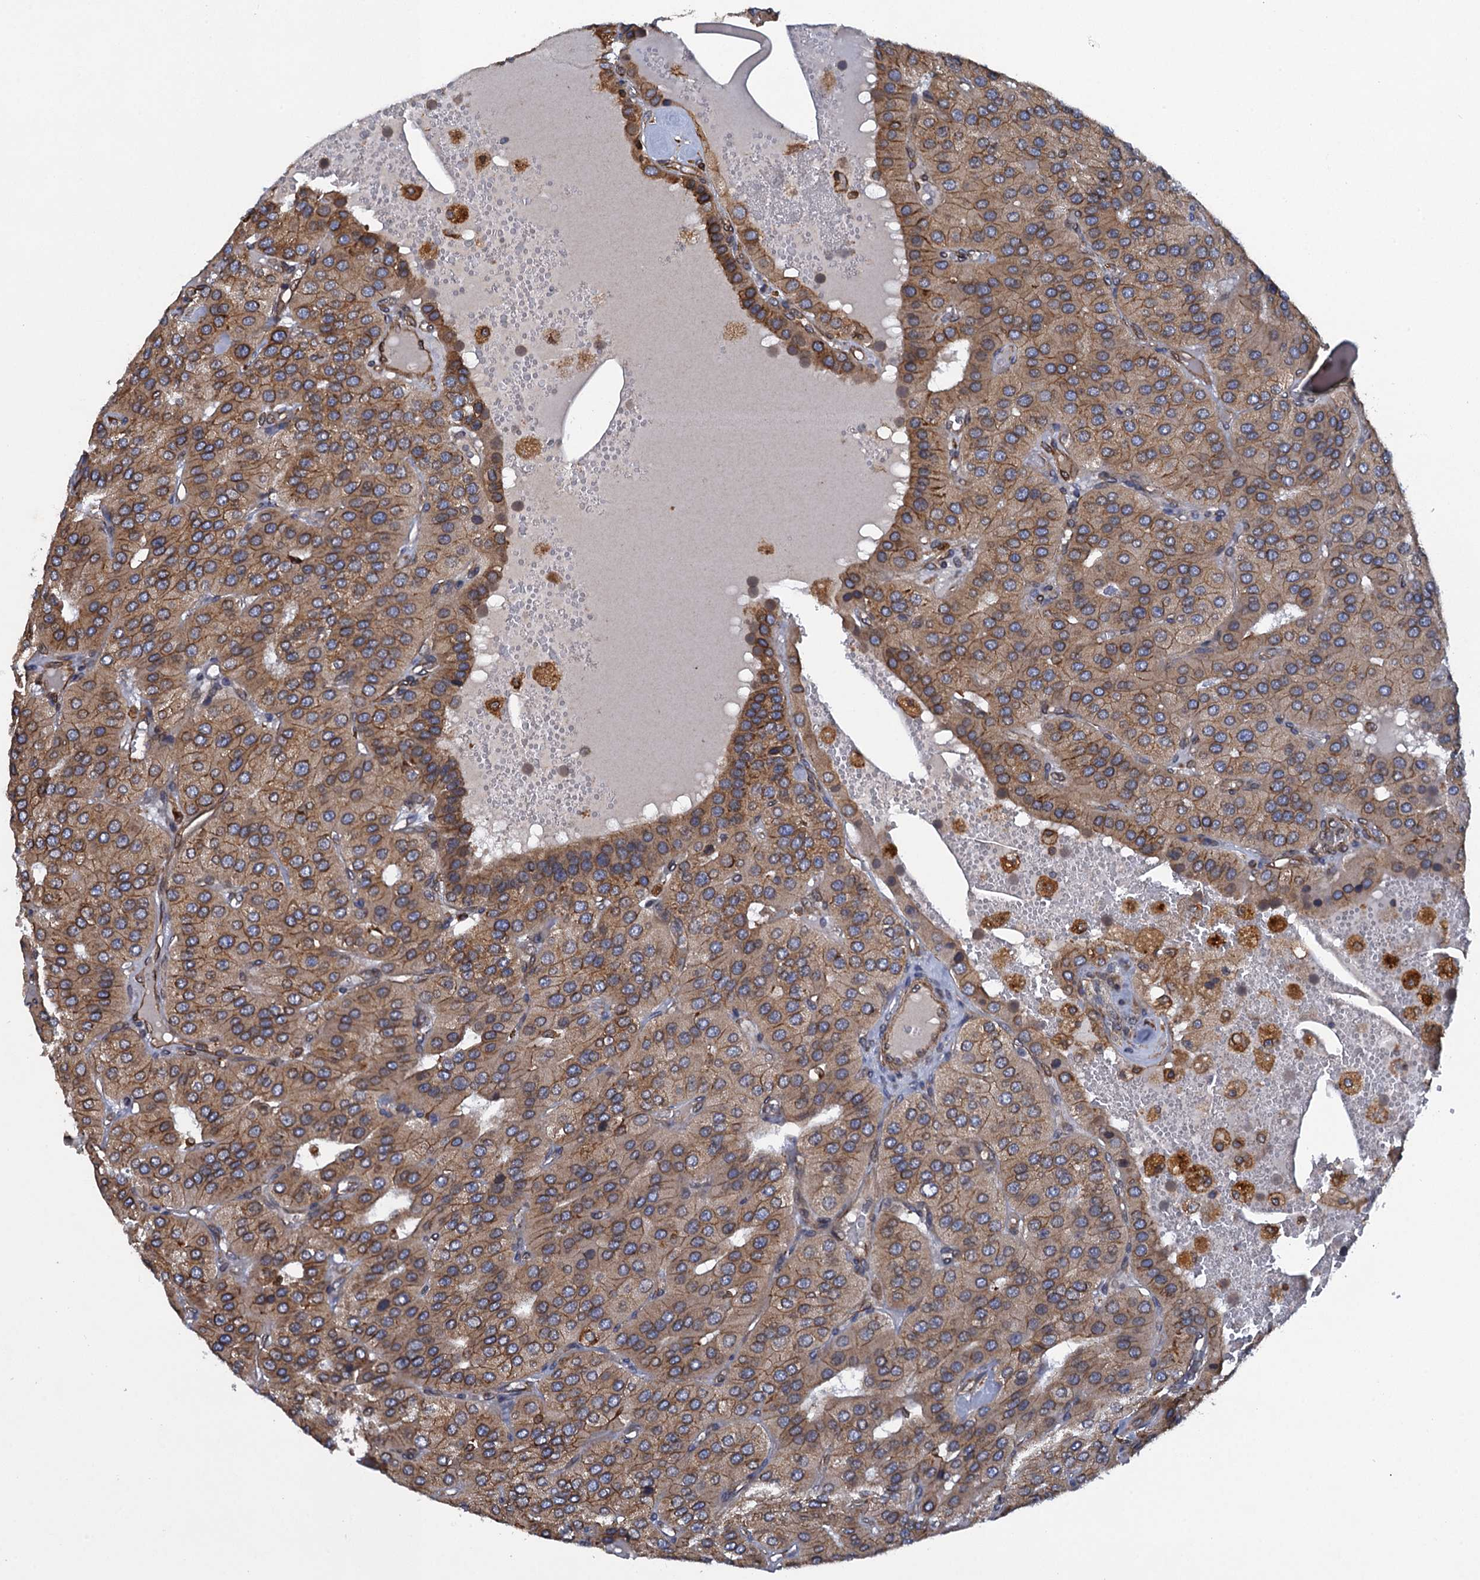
{"staining": {"intensity": "moderate", "quantity": ">75%", "location": "cytoplasmic/membranous"}, "tissue": "parathyroid gland", "cell_type": "Glandular cells", "image_type": "normal", "snomed": [{"axis": "morphology", "description": "Normal tissue, NOS"}, {"axis": "morphology", "description": "Adenoma, NOS"}, {"axis": "topography", "description": "Parathyroid gland"}], "caption": "Immunohistochemistry (IHC) histopathology image of normal parathyroid gland: human parathyroid gland stained using immunohistochemistry shows medium levels of moderate protein expression localized specifically in the cytoplasmic/membranous of glandular cells, appearing as a cytoplasmic/membranous brown color.", "gene": "ARMC5", "patient": {"sex": "female", "age": 86}}